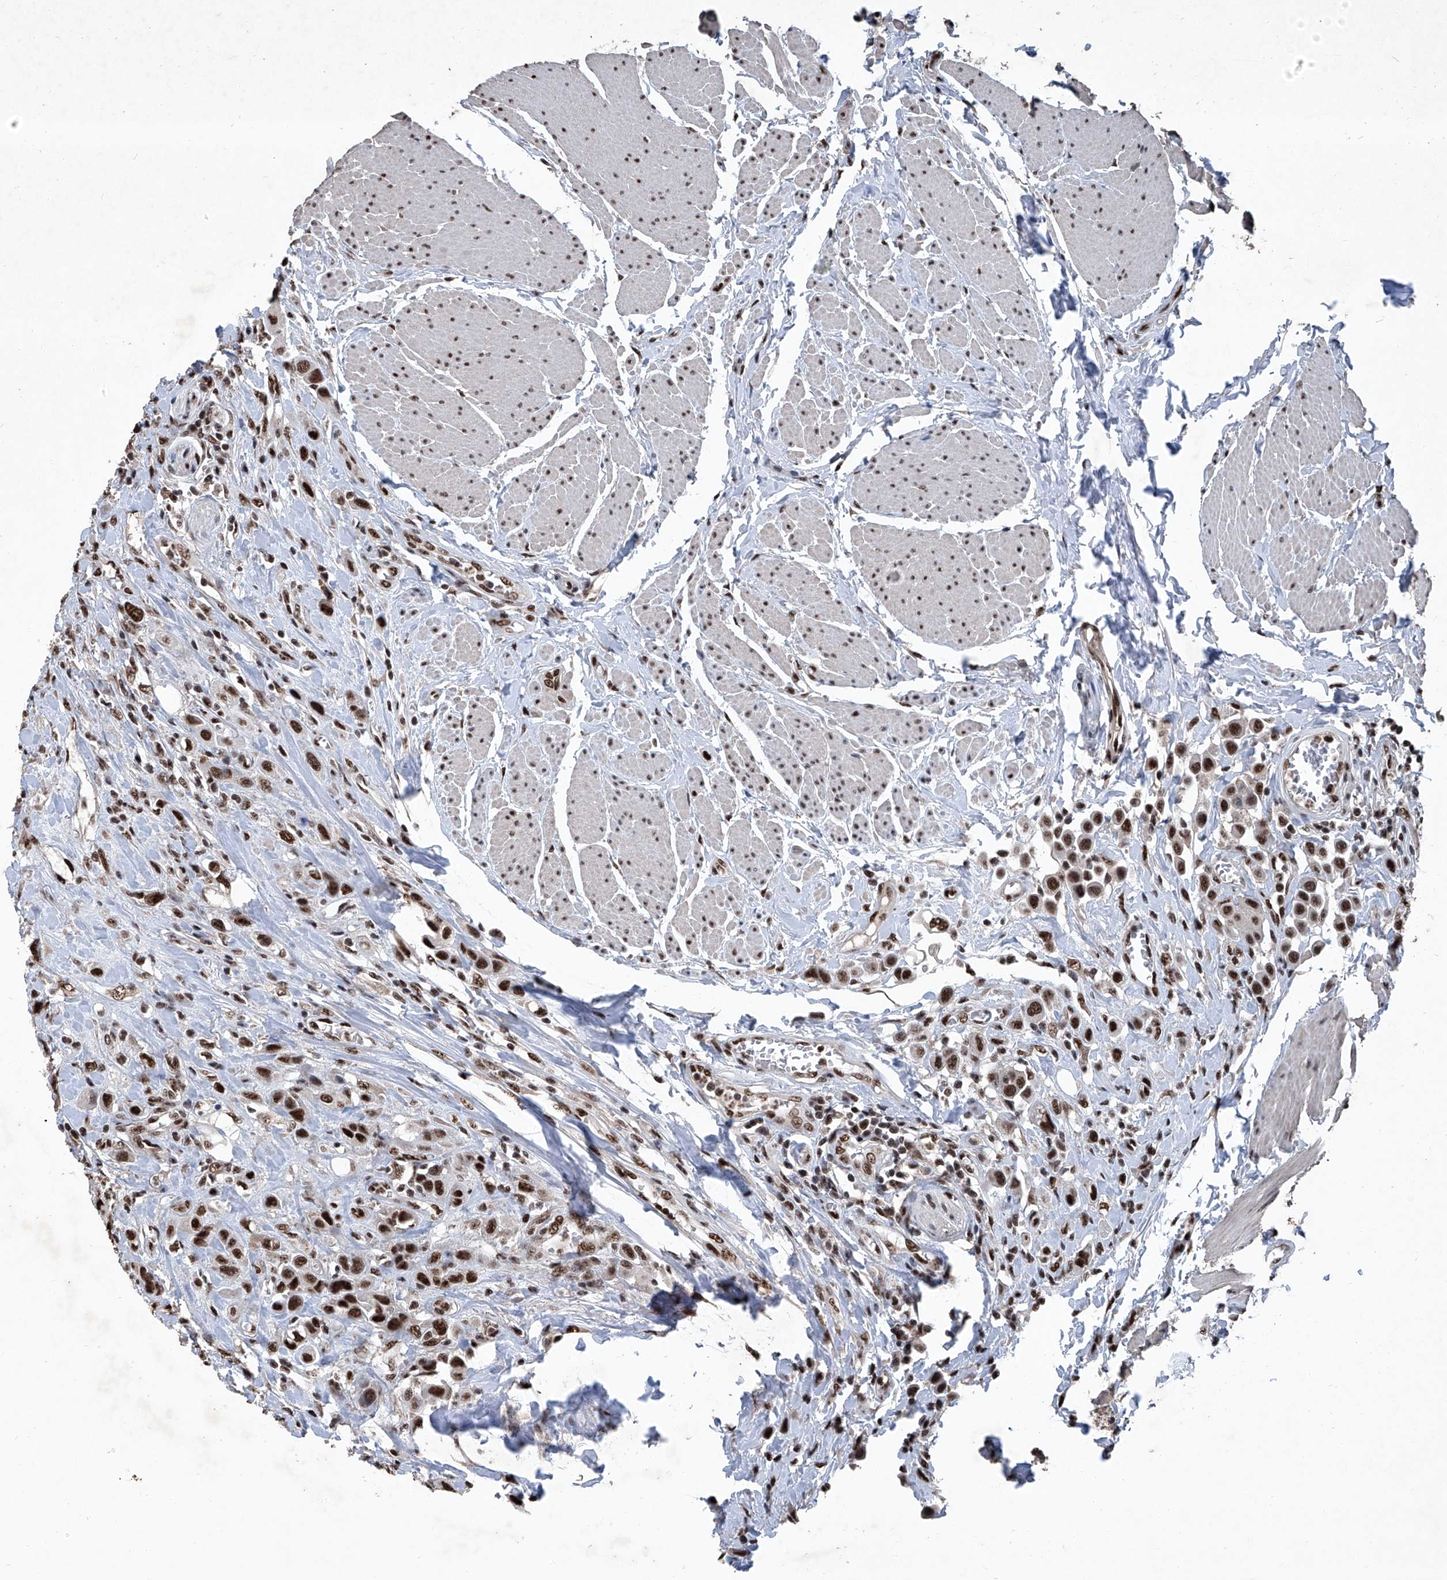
{"staining": {"intensity": "strong", "quantity": ">75%", "location": "nuclear"}, "tissue": "urothelial cancer", "cell_type": "Tumor cells", "image_type": "cancer", "snomed": [{"axis": "morphology", "description": "Urothelial carcinoma, High grade"}, {"axis": "topography", "description": "Urinary bladder"}], "caption": "Strong nuclear positivity is identified in approximately >75% of tumor cells in urothelial cancer. (DAB (3,3'-diaminobenzidine) IHC, brown staining for protein, blue staining for nuclei).", "gene": "DDX39B", "patient": {"sex": "male", "age": 50}}